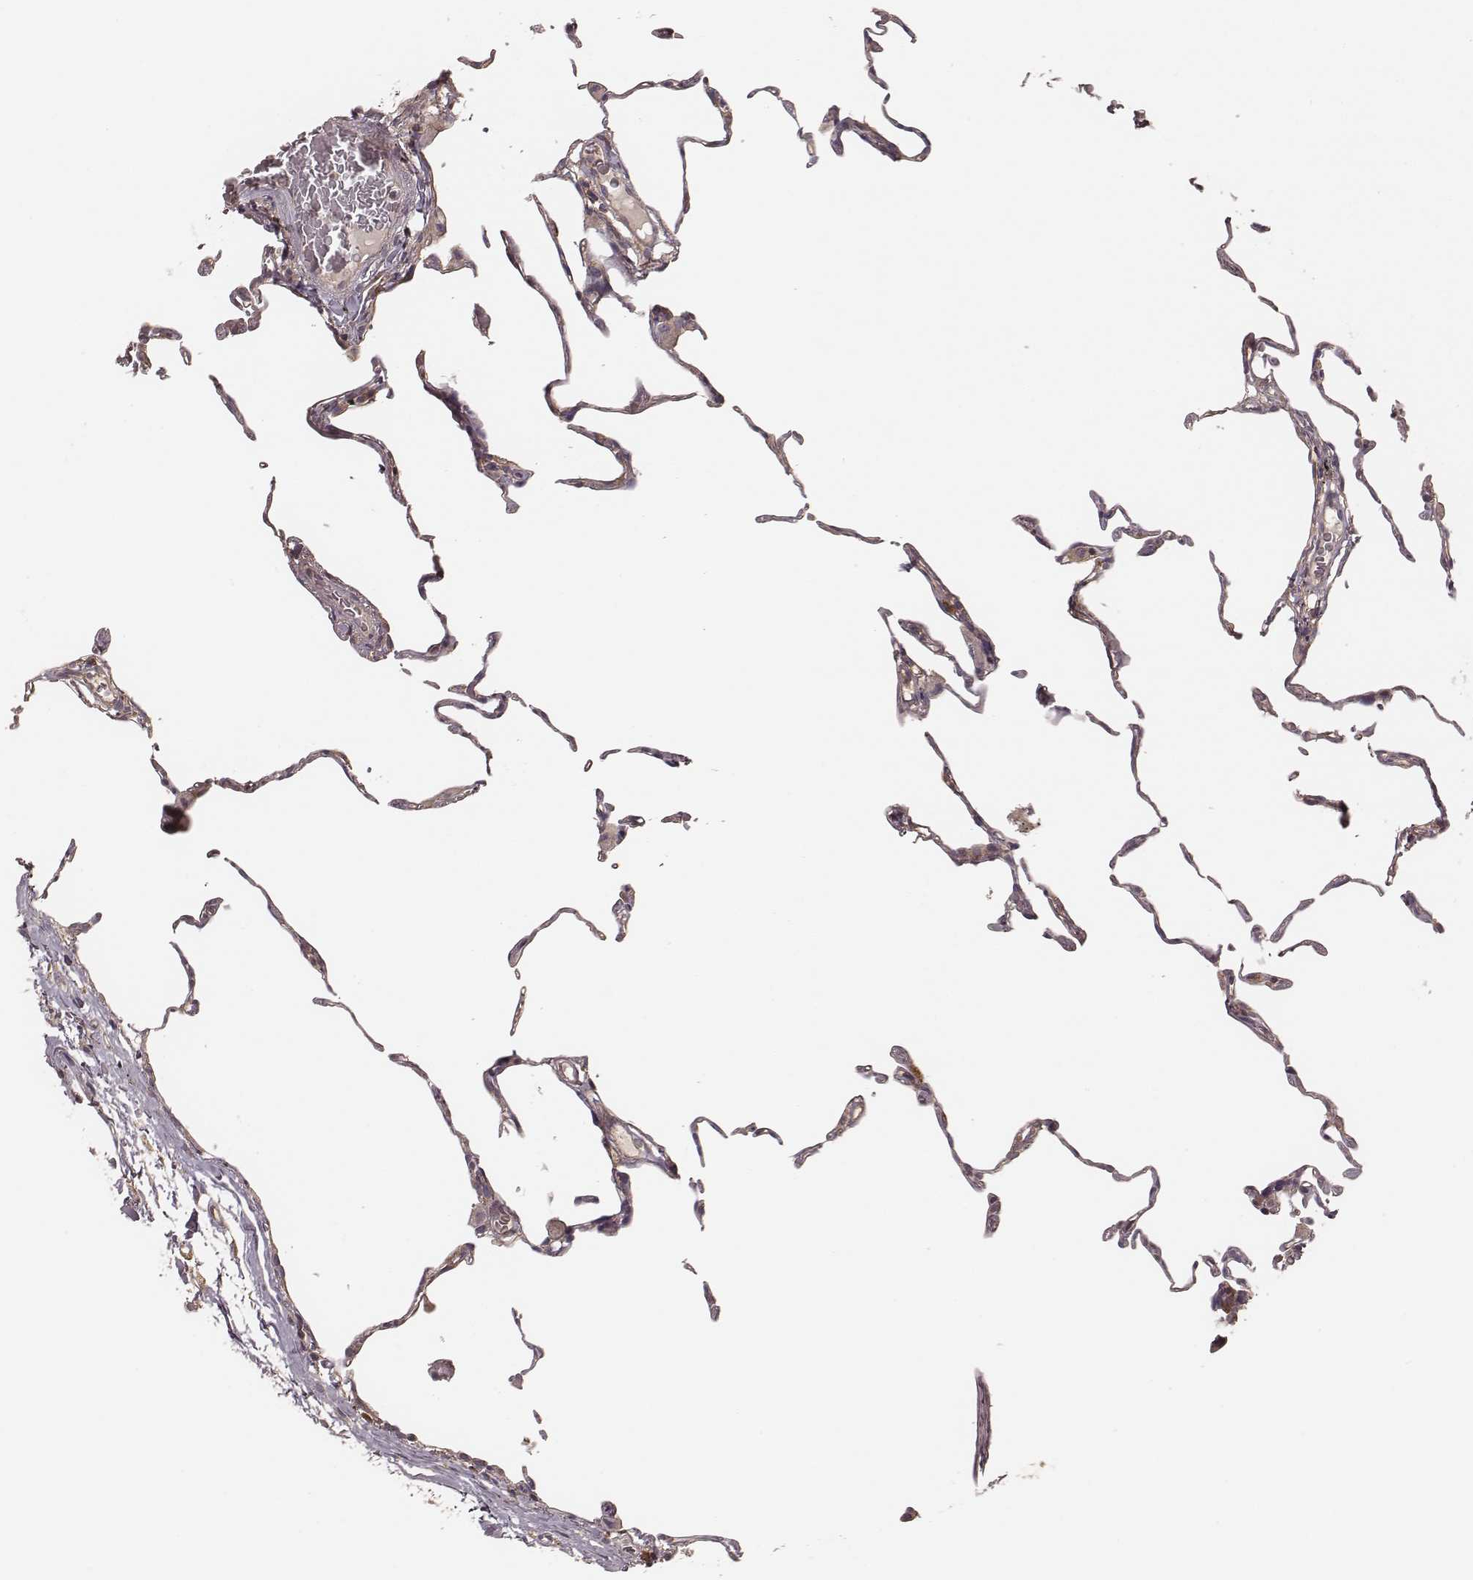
{"staining": {"intensity": "negative", "quantity": "none", "location": "none"}, "tissue": "lung", "cell_type": "Alveolar cells", "image_type": "normal", "snomed": [{"axis": "morphology", "description": "Normal tissue, NOS"}, {"axis": "topography", "description": "Lung"}], "caption": "A high-resolution histopathology image shows immunohistochemistry (IHC) staining of unremarkable lung, which reveals no significant expression in alveolar cells.", "gene": "CARS1", "patient": {"sex": "female", "age": 57}}